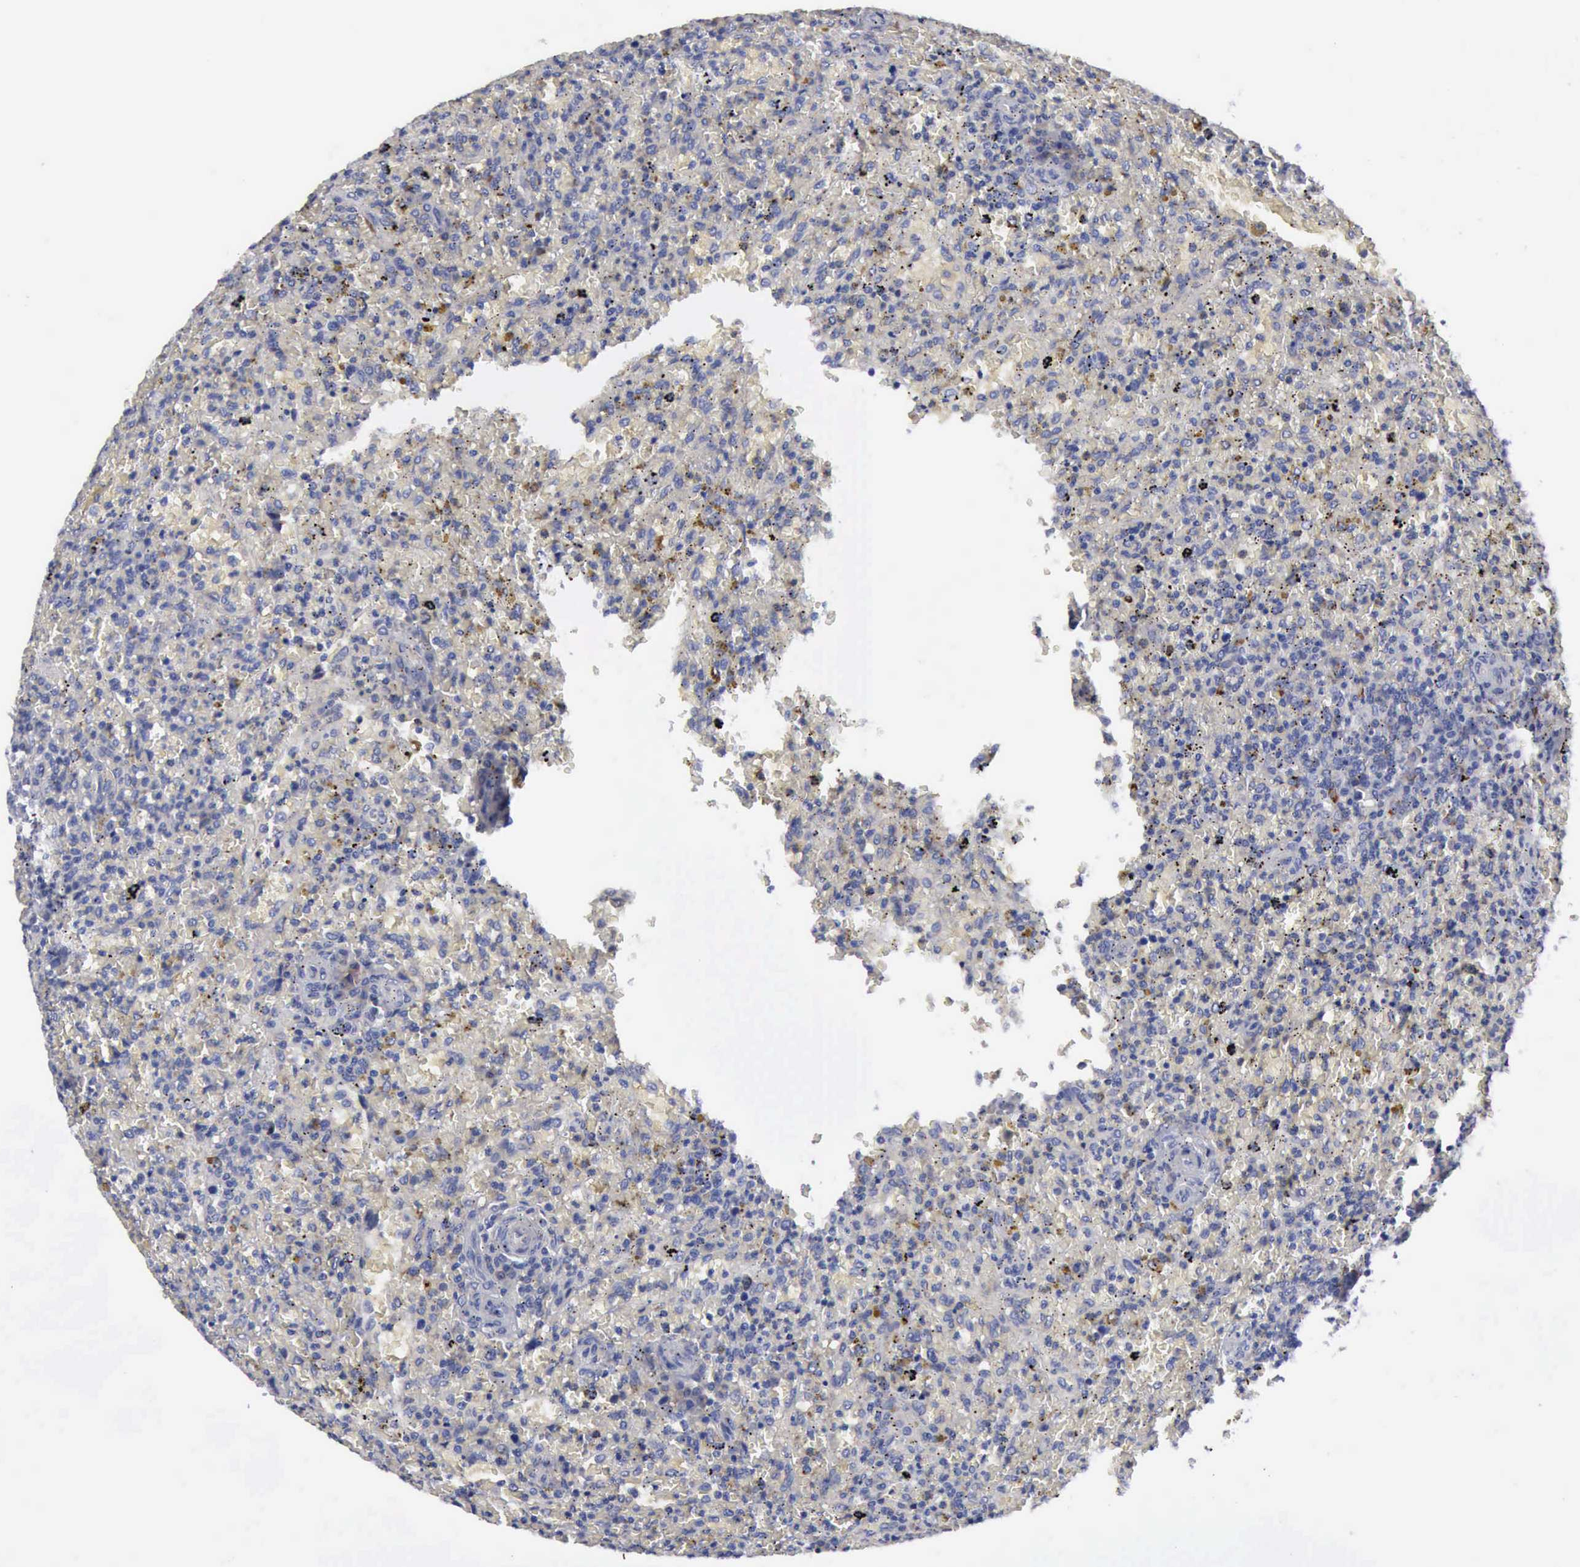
{"staining": {"intensity": "negative", "quantity": "none", "location": "none"}, "tissue": "lymphoma", "cell_type": "Tumor cells", "image_type": "cancer", "snomed": [{"axis": "morphology", "description": "Malignant lymphoma, non-Hodgkin's type, High grade"}, {"axis": "topography", "description": "Spleen"}, {"axis": "topography", "description": "Lymph node"}], "caption": "Immunohistochemistry (IHC) photomicrograph of high-grade malignant lymphoma, non-Hodgkin's type stained for a protein (brown), which displays no staining in tumor cells.", "gene": "TXLNG", "patient": {"sex": "female", "age": 70}}